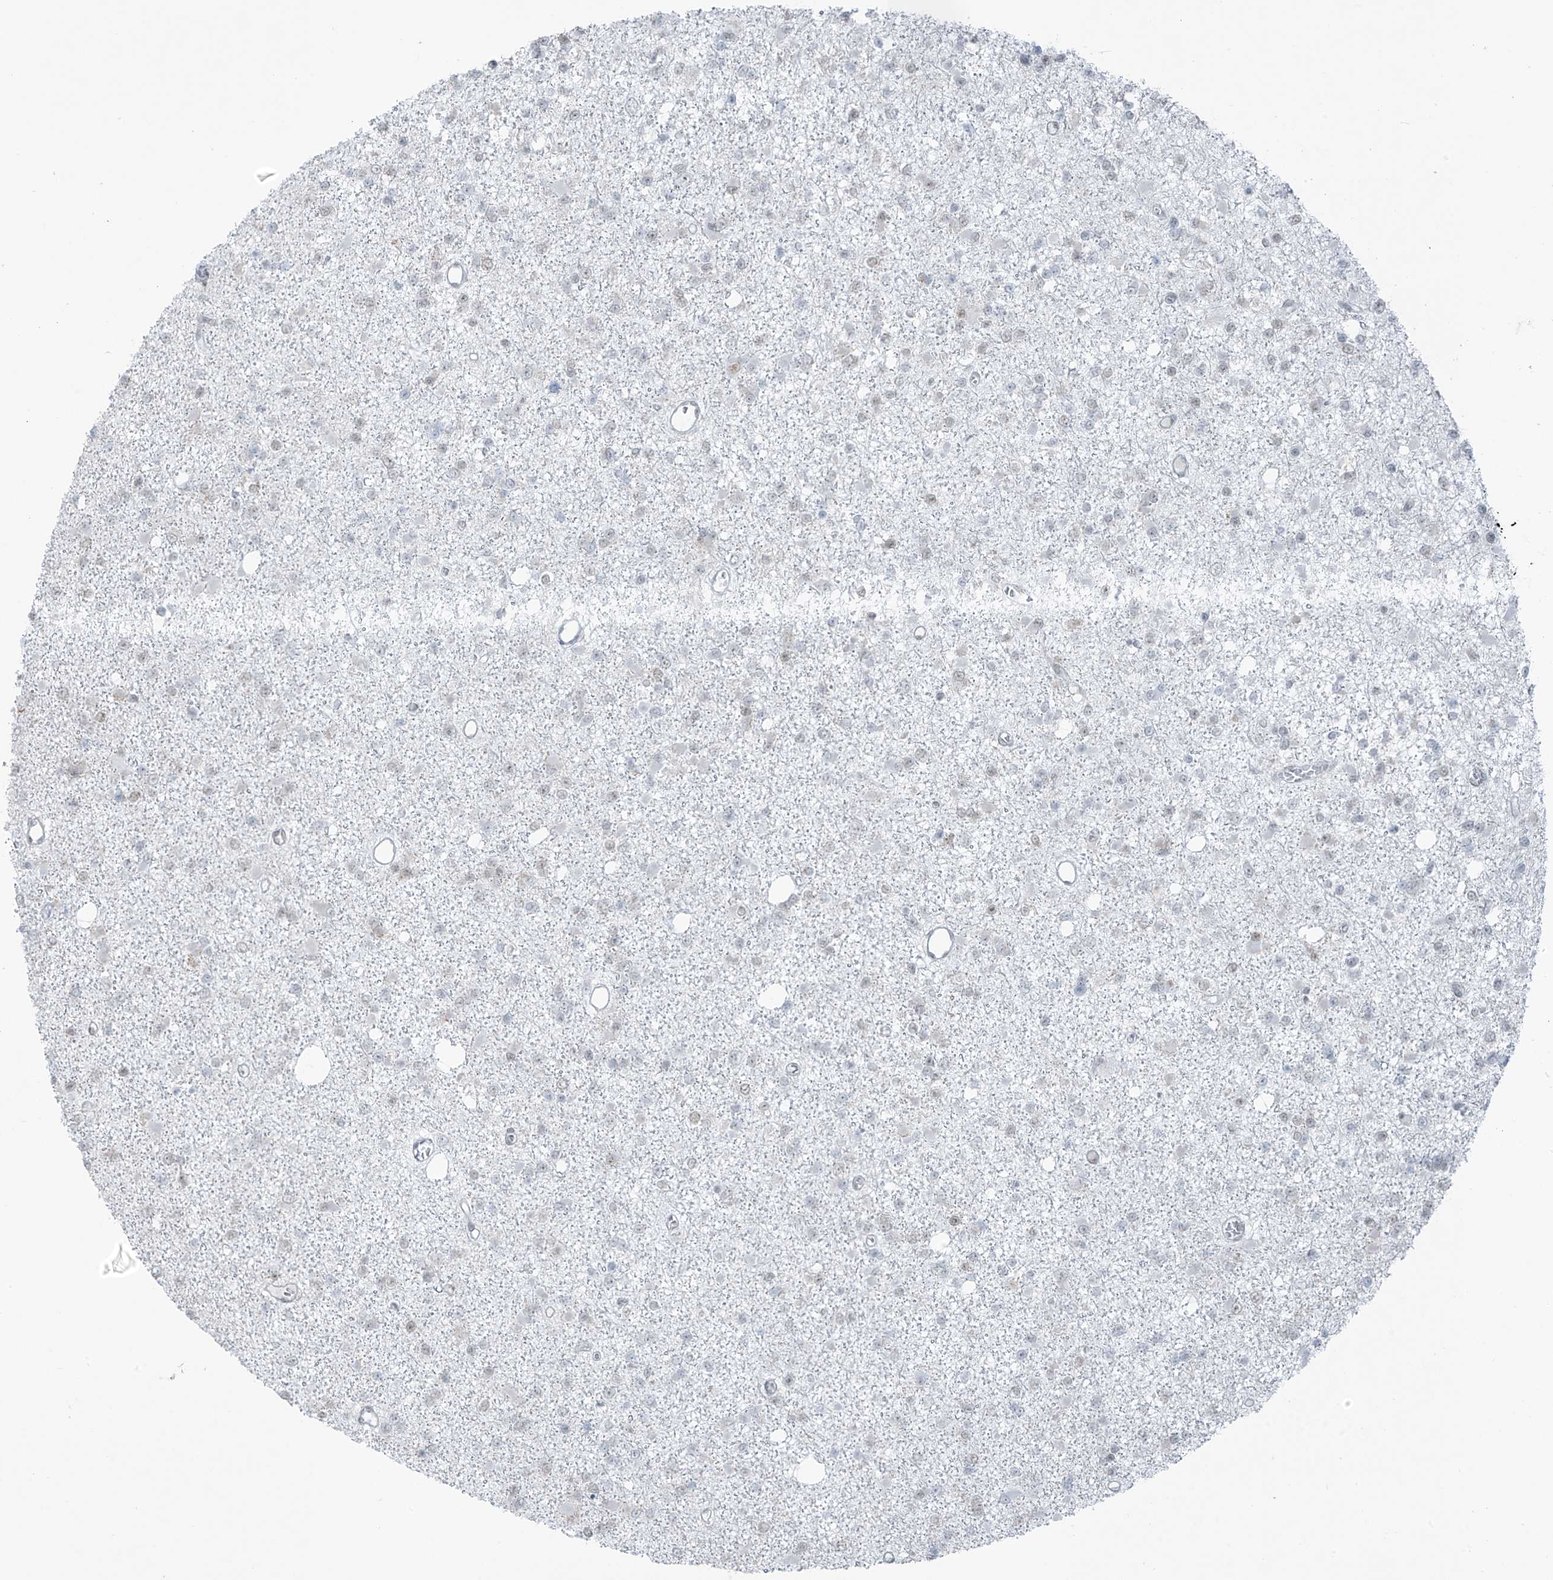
{"staining": {"intensity": "negative", "quantity": "none", "location": "none"}, "tissue": "glioma", "cell_type": "Tumor cells", "image_type": "cancer", "snomed": [{"axis": "morphology", "description": "Glioma, malignant, Low grade"}, {"axis": "topography", "description": "Brain"}], "caption": "This is a image of immunohistochemistry staining of malignant glioma (low-grade), which shows no staining in tumor cells. The staining is performed using DAB brown chromogen with nuclei counter-stained in using hematoxylin.", "gene": "WRNIP1", "patient": {"sex": "female", "age": 22}}